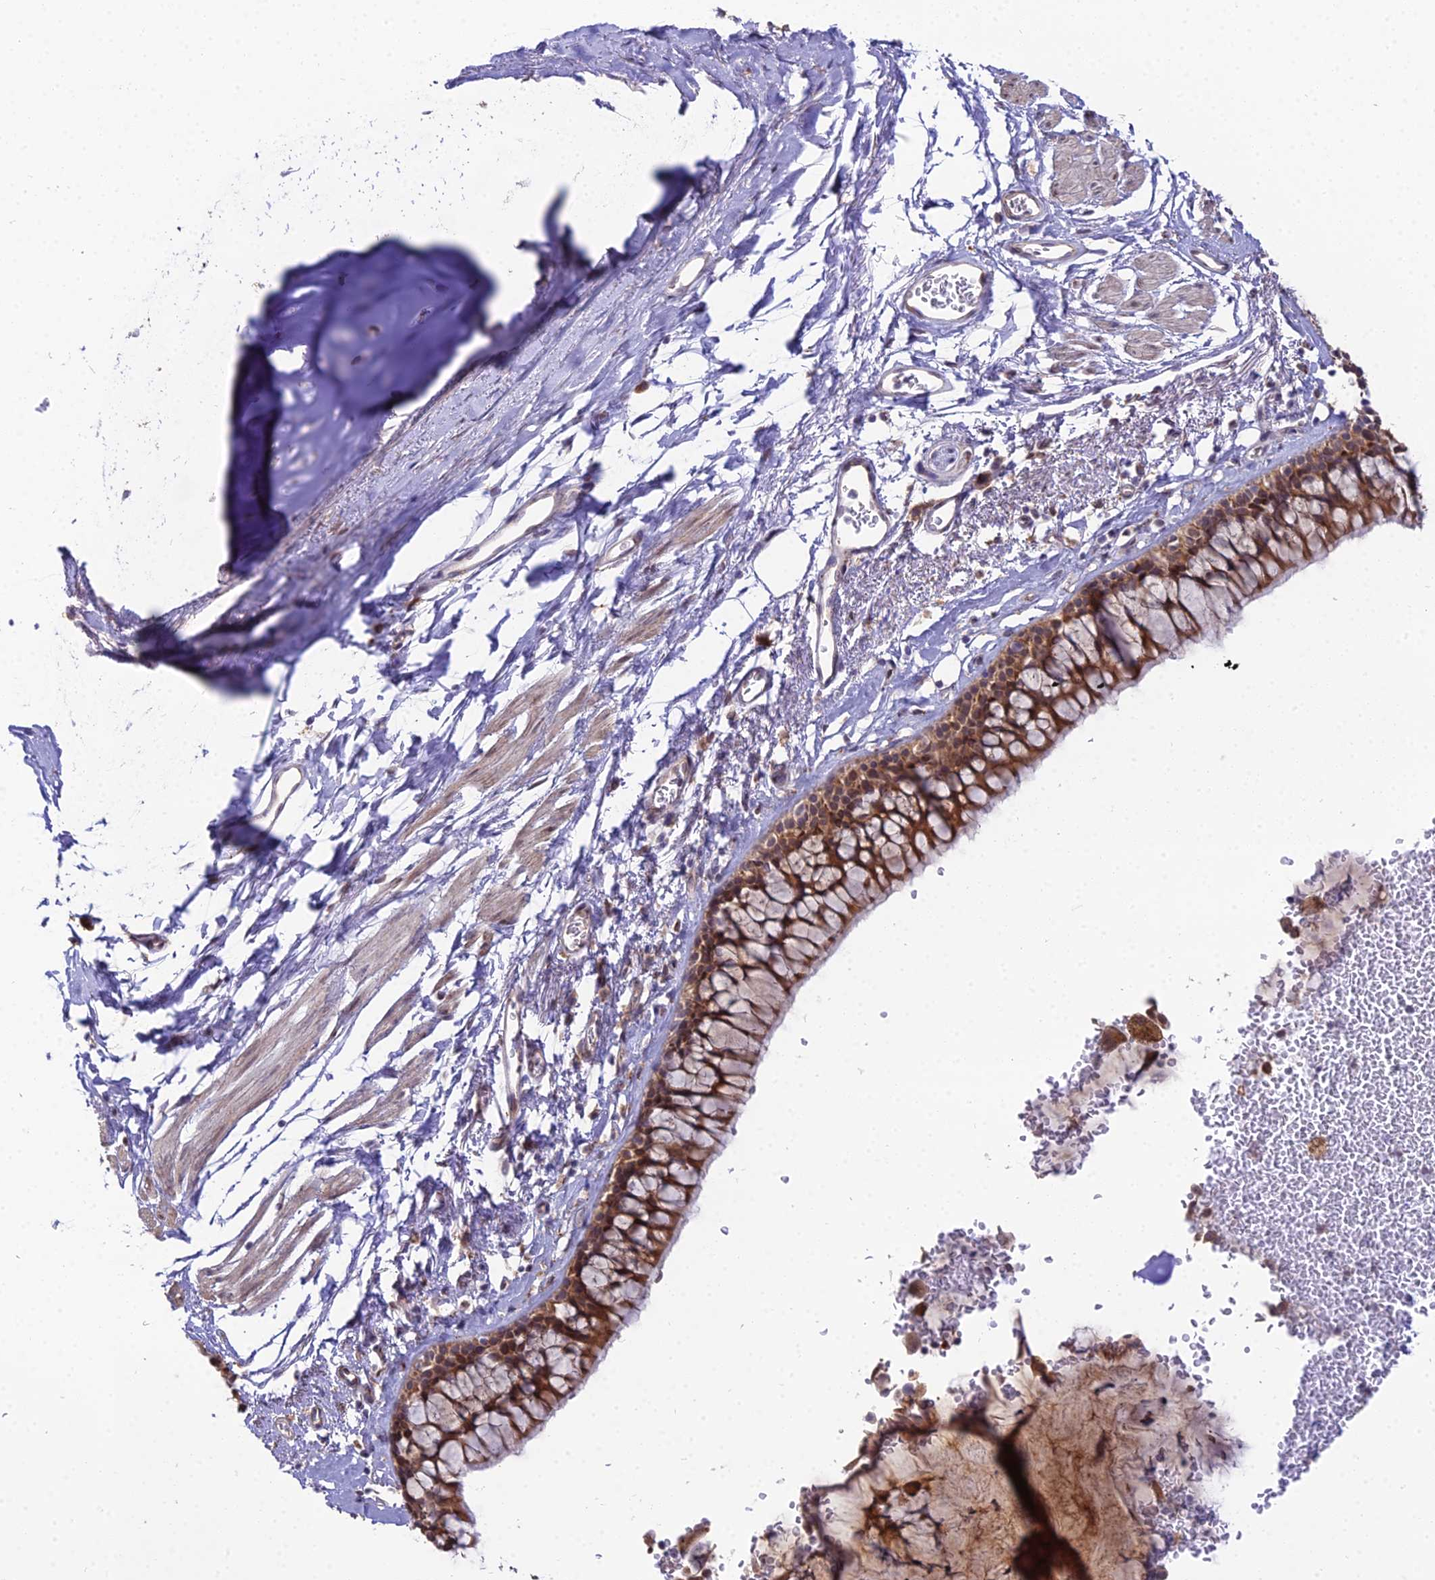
{"staining": {"intensity": "moderate", "quantity": ">75%", "location": "cytoplasmic/membranous"}, "tissue": "bronchus", "cell_type": "Respiratory epithelial cells", "image_type": "normal", "snomed": [{"axis": "morphology", "description": "Normal tissue, NOS"}, {"axis": "morphology", "description": "Inflammation, NOS"}, {"axis": "topography", "description": "Cartilage tissue"}, {"axis": "topography", "description": "Bronchus"}, {"axis": "topography", "description": "Lung"}], "caption": "Human bronchus stained for a protein (brown) shows moderate cytoplasmic/membranous positive positivity in approximately >75% of respiratory epithelial cells.", "gene": "TROAP", "patient": {"sex": "female", "age": 64}}